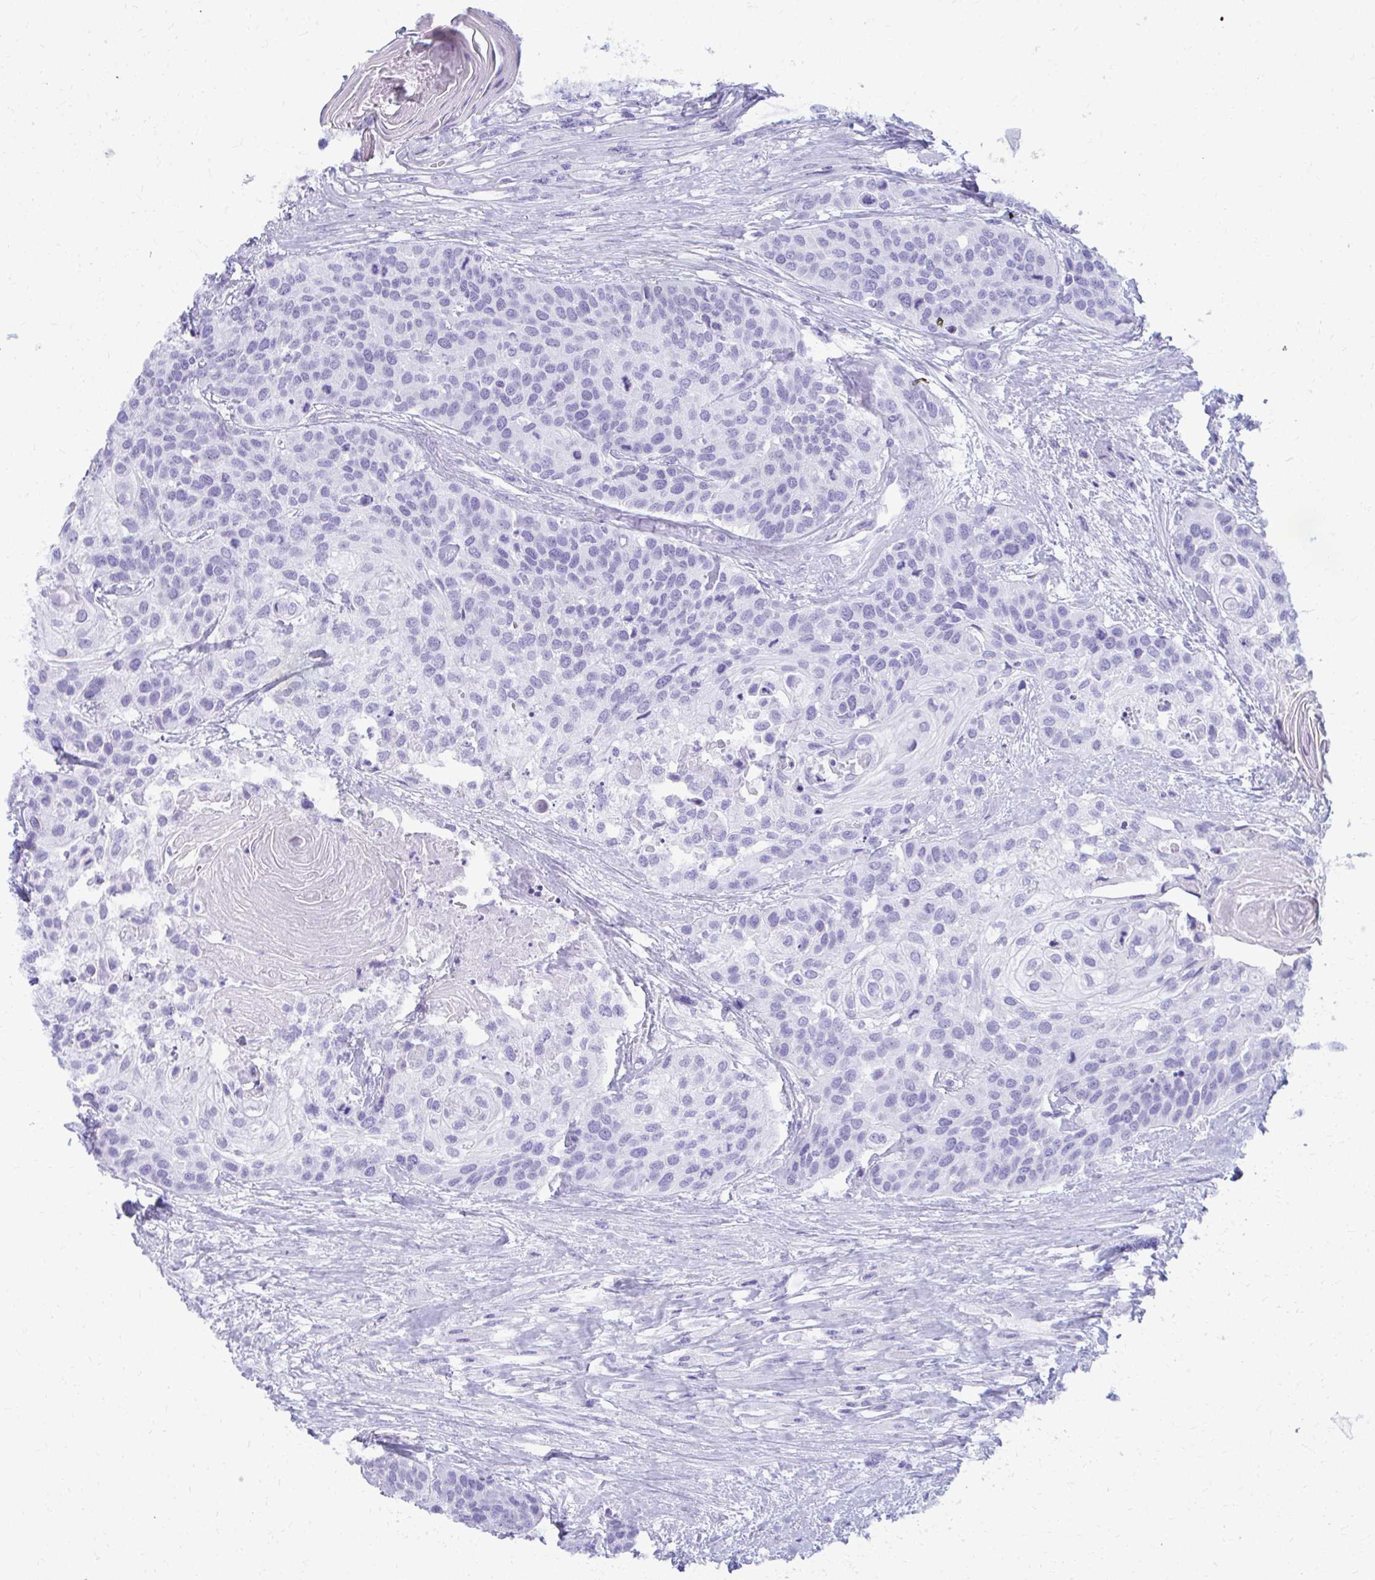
{"staining": {"intensity": "negative", "quantity": "none", "location": "none"}, "tissue": "head and neck cancer", "cell_type": "Tumor cells", "image_type": "cancer", "snomed": [{"axis": "morphology", "description": "Squamous cell carcinoma, NOS"}, {"axis": "topography", "description": "Head-Neck"}], "caption": "Human head and neck cancer stained for a protein using immunohistochemistry (IHC) shows no positivity in tumor cells.", "gene": "MAF1", "patient": {"sex": "female", "age": 50}}